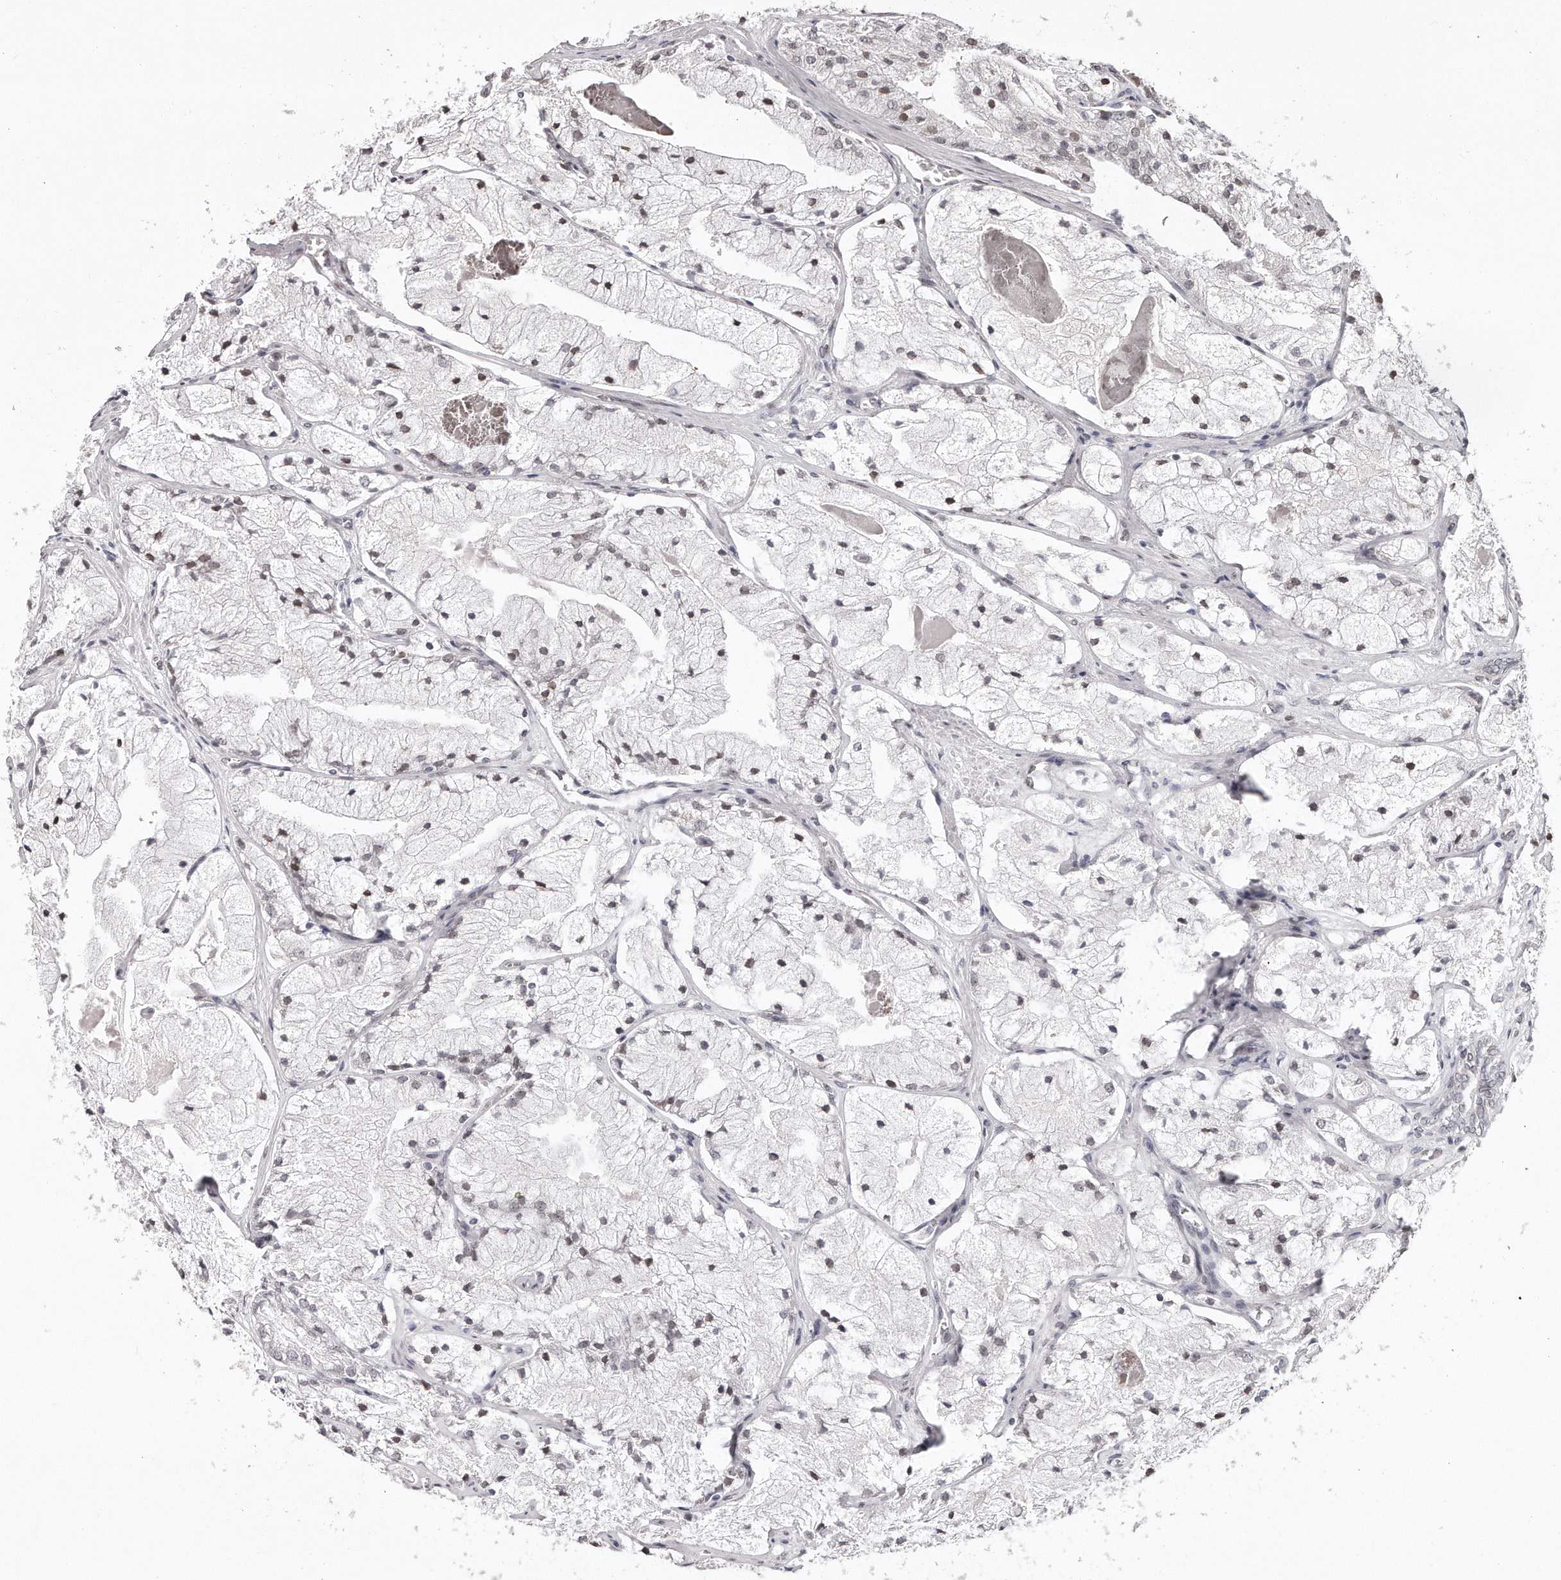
{"staining": {"intensity": "negative", "quantity": "none", "location": "none"}, "tissue": "prostate cancer", "cell_type": "Tumor cells", "image_type": "cancer", "snomed": [{"axis": "morphology", "description": "Adenocarcinoma, High grade"}, {"axis": "topography", "description": "Prostate"}], "caption": "Tumor cells show no significant protein positivity in prostate high-grade adenocarcinoma.", "gene": "HASPIN", "patient": {"sex": "male", "age": 50}}